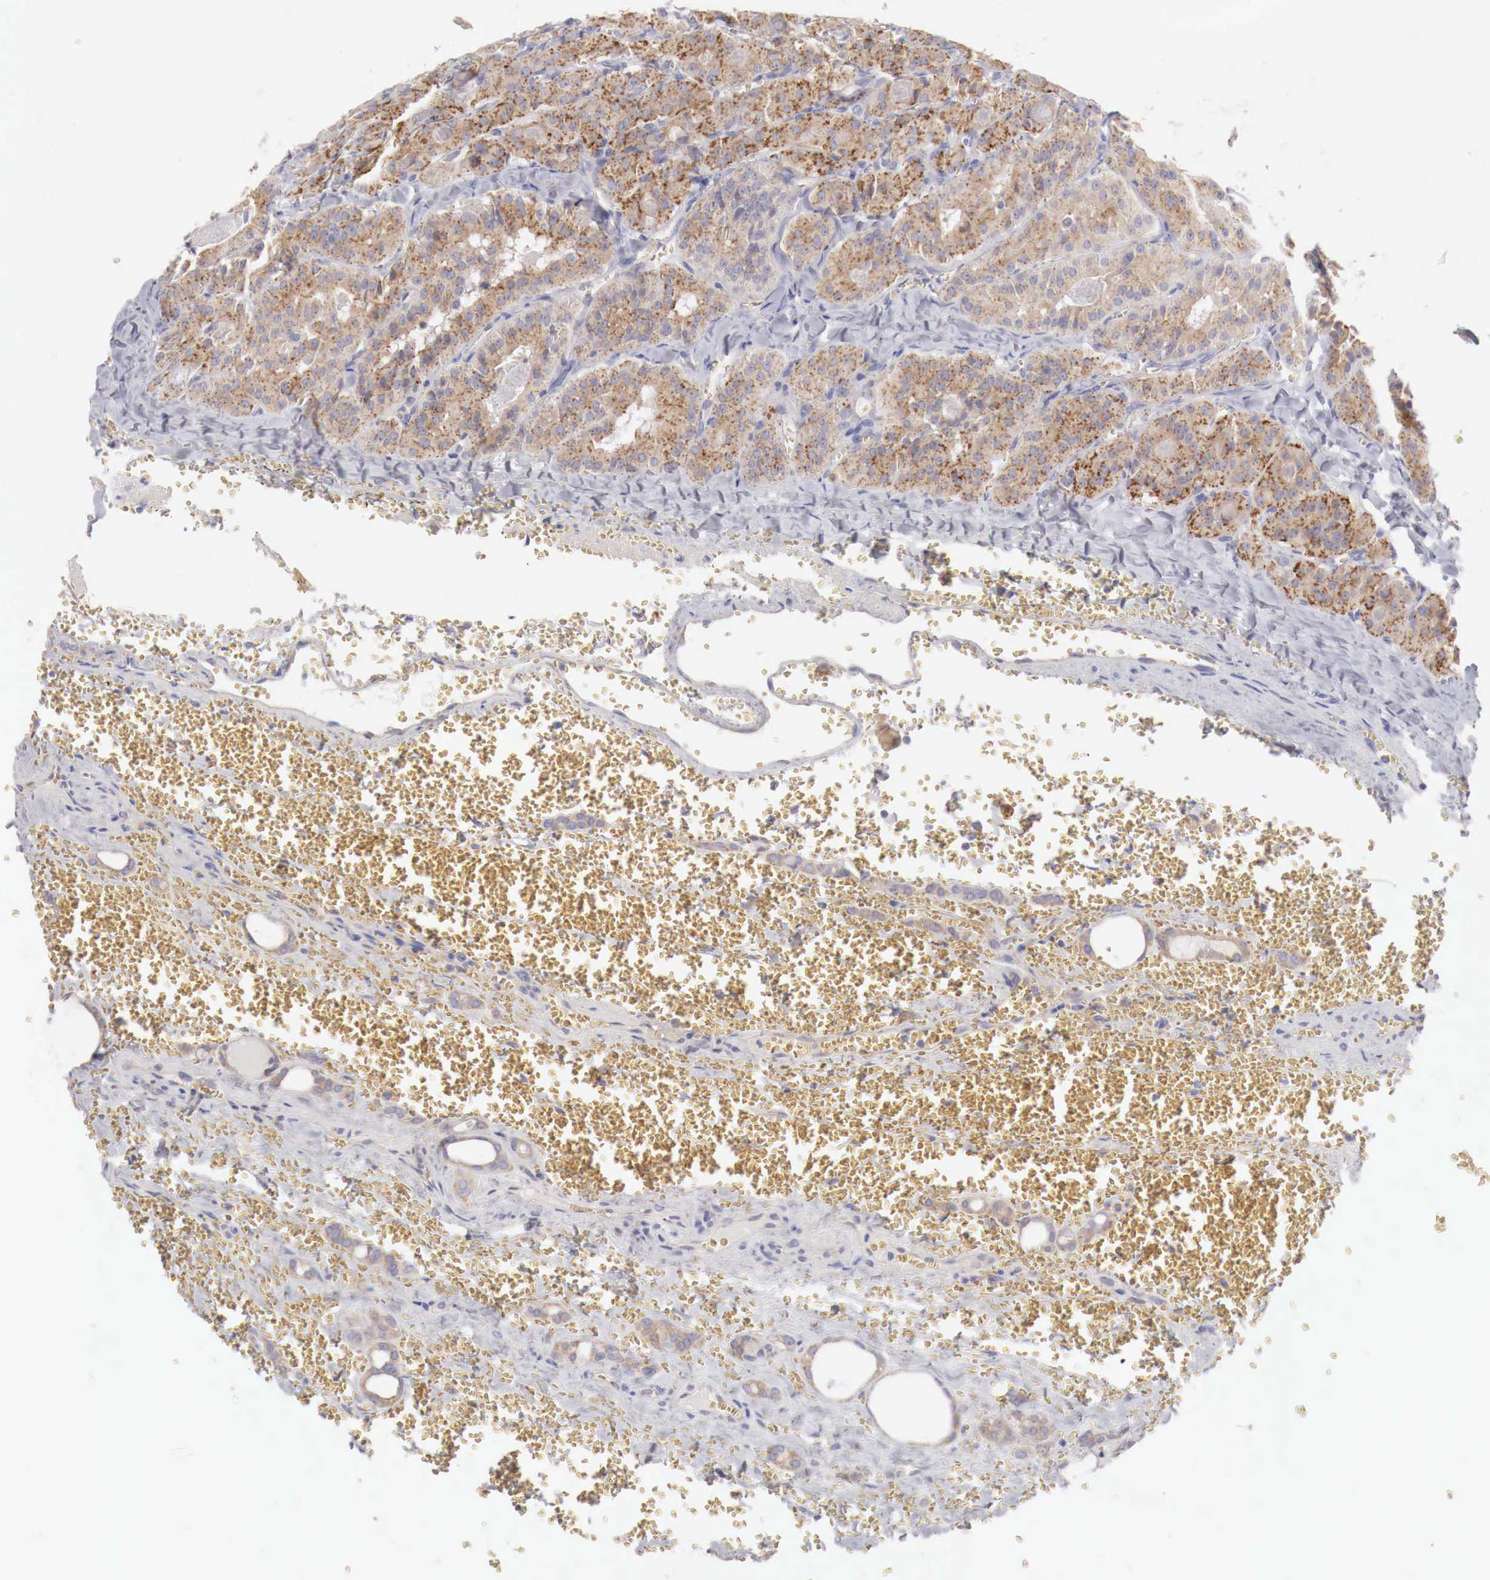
{"staining": {"intensity": "strong", "quantity": ">75%", "location": "cytoplasmic/membranous"}, "tissue": "thyroid cancer", "cell_type": "Tumor cells", "image_type": "cancer", "snomed": [{"axis": "morphology", "description": "Carcinoma, NOS"}, {"axis": "topography", "description": "Thyroid gland"}], "caption": "This is an image of immunohistochemistry staining of thyroid cancer, which shows strong staining in the cytoplasmic/membranous of tumor cells.", "gene": "NSDHL", "patient": {"sex": "male", "age": 76}}